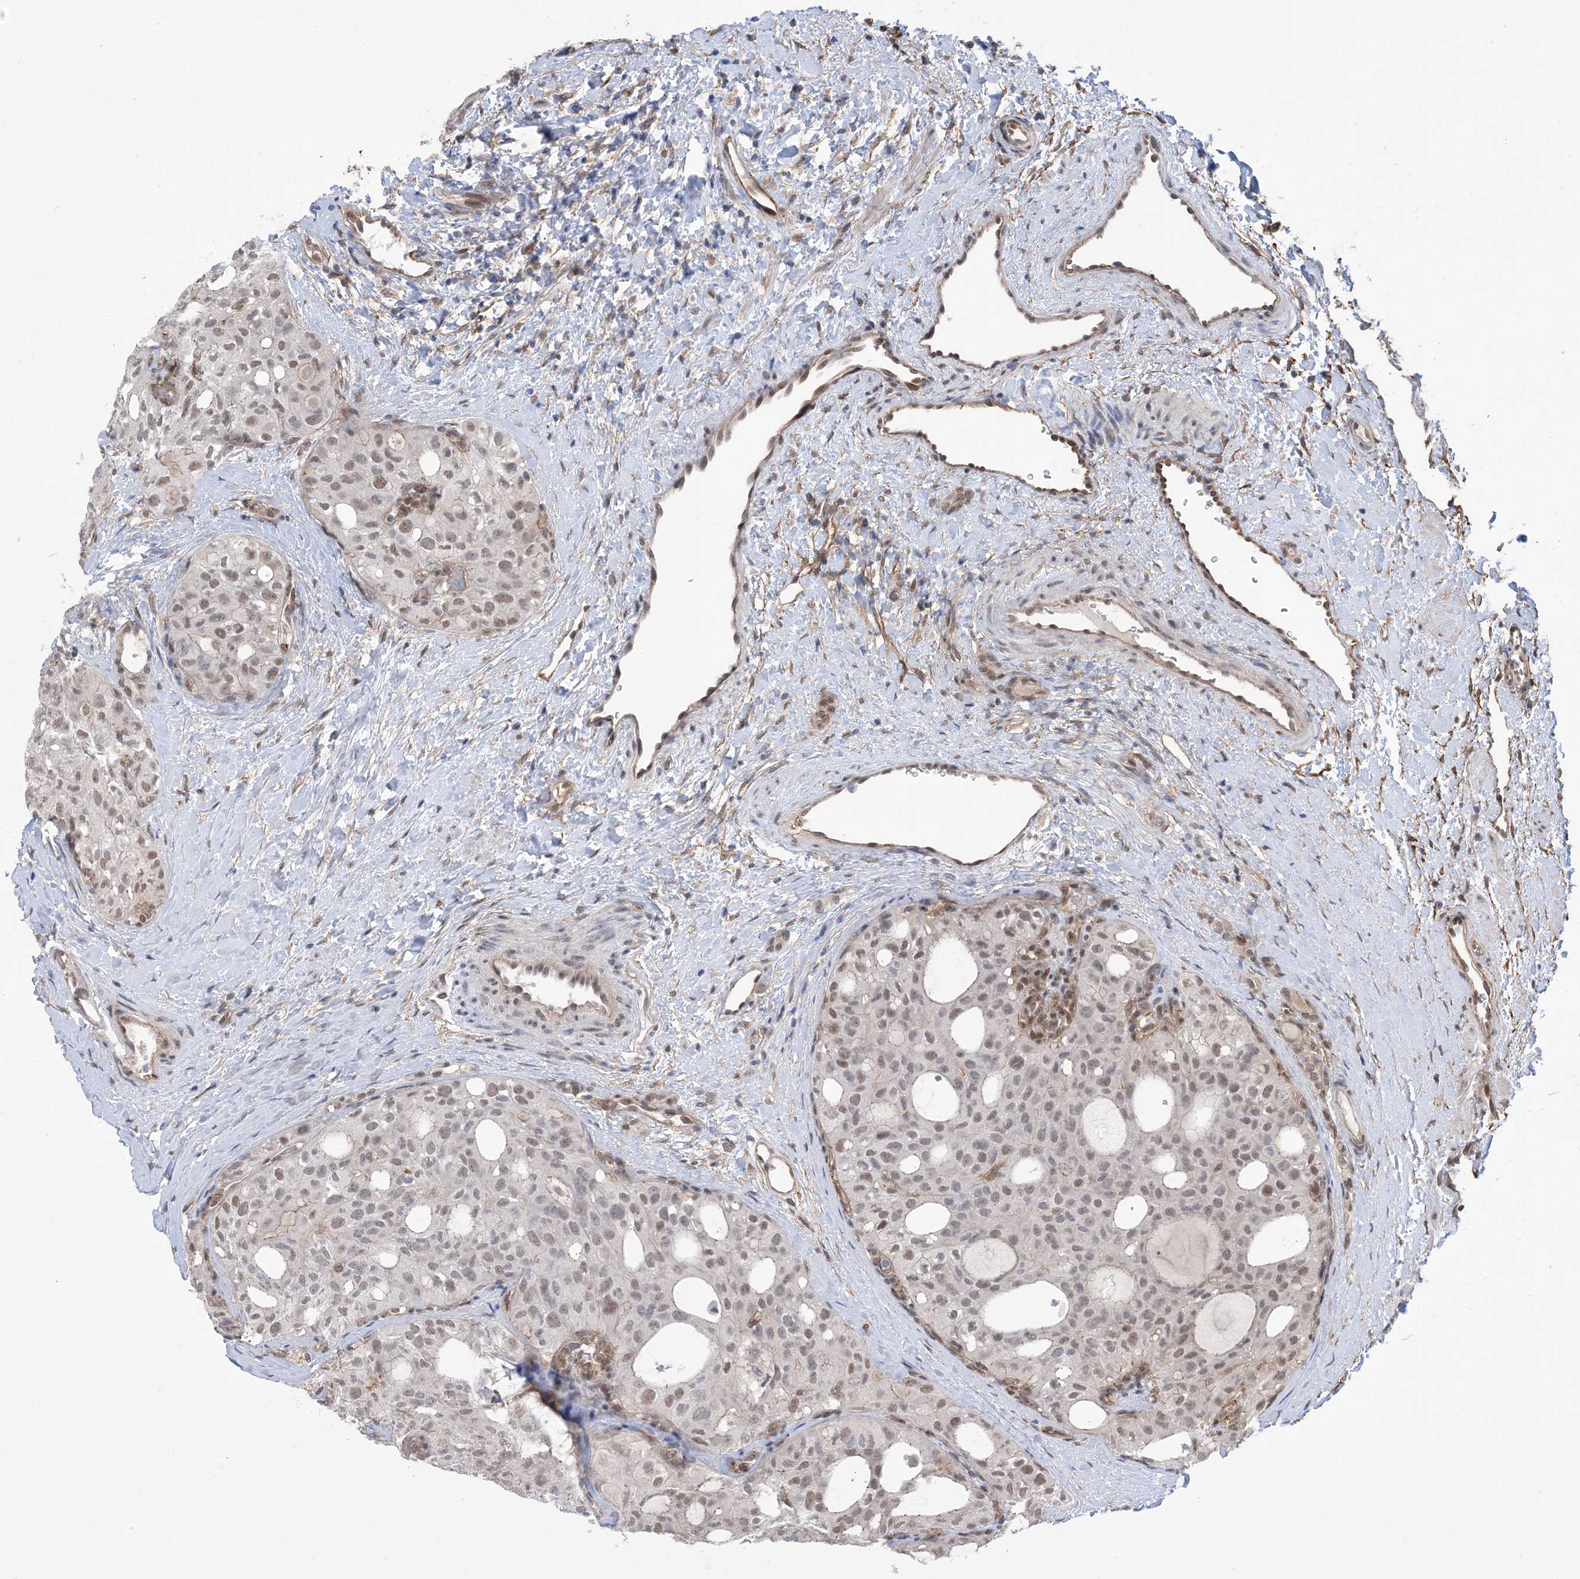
{"staining": {"intensity": "weak", "quantity": "25%-75%", "location": "nuclear"}, "tissue": "thyroid cancer", "cell_type": "Tumor cells", "image_type": "cancer", "snomed": [{"axis": "morphology", "description": "Follicular adenoma carcinoma, NOS"}, {"axis": "topography", "description": "Thyroid gland"}], "caption": "Human thyroid follicular adenoma carcinoma stained with a brown dye shows weak nuclear positive expression in about 25%-75% of tumor cells.", "gene": "ZNF8", "patient": {"sex": "male", "age": 75}}